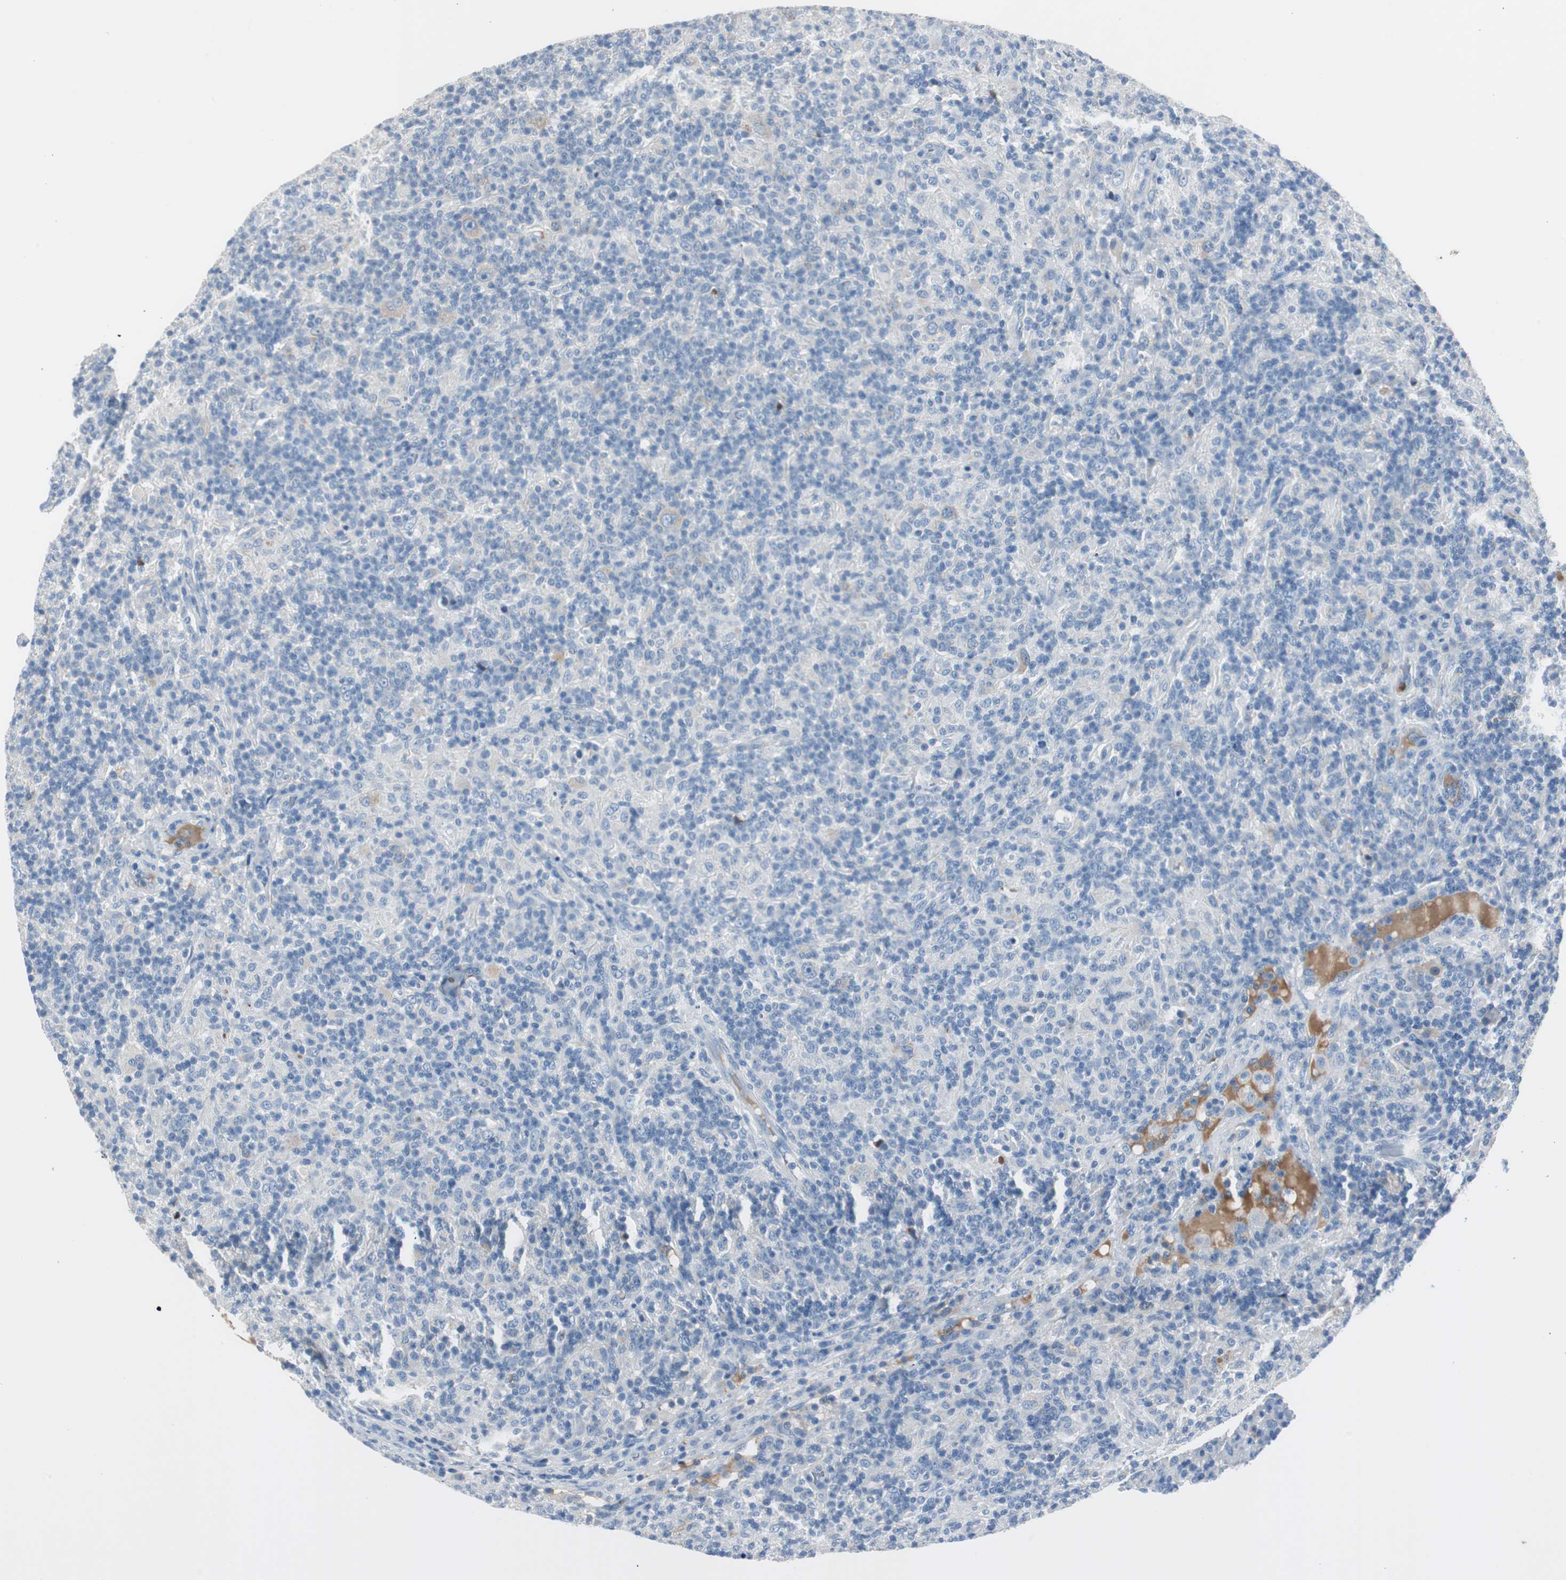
{"staining": {"intensity": "weak", "quantity": ">75%", "location": "cytoplasmic/membranous"}, "tissue": "lymphoma", "cell_type": "Tumor cells", "image_type": "cancer", "snomed": [{"axis": "morphology", "description": "Hodgkin's disease, NOS"}, {"axis": "topography", "description": "Lymph node"}], "caption": "A high-resolution image shows IHC staining of lymphoma, which demonstrates weak cytoplasmic/membranous positivity in approximately >75% of tumor cells.", "gene": "SERPINF1", "patient": {"sex": "male", "age": 70}}